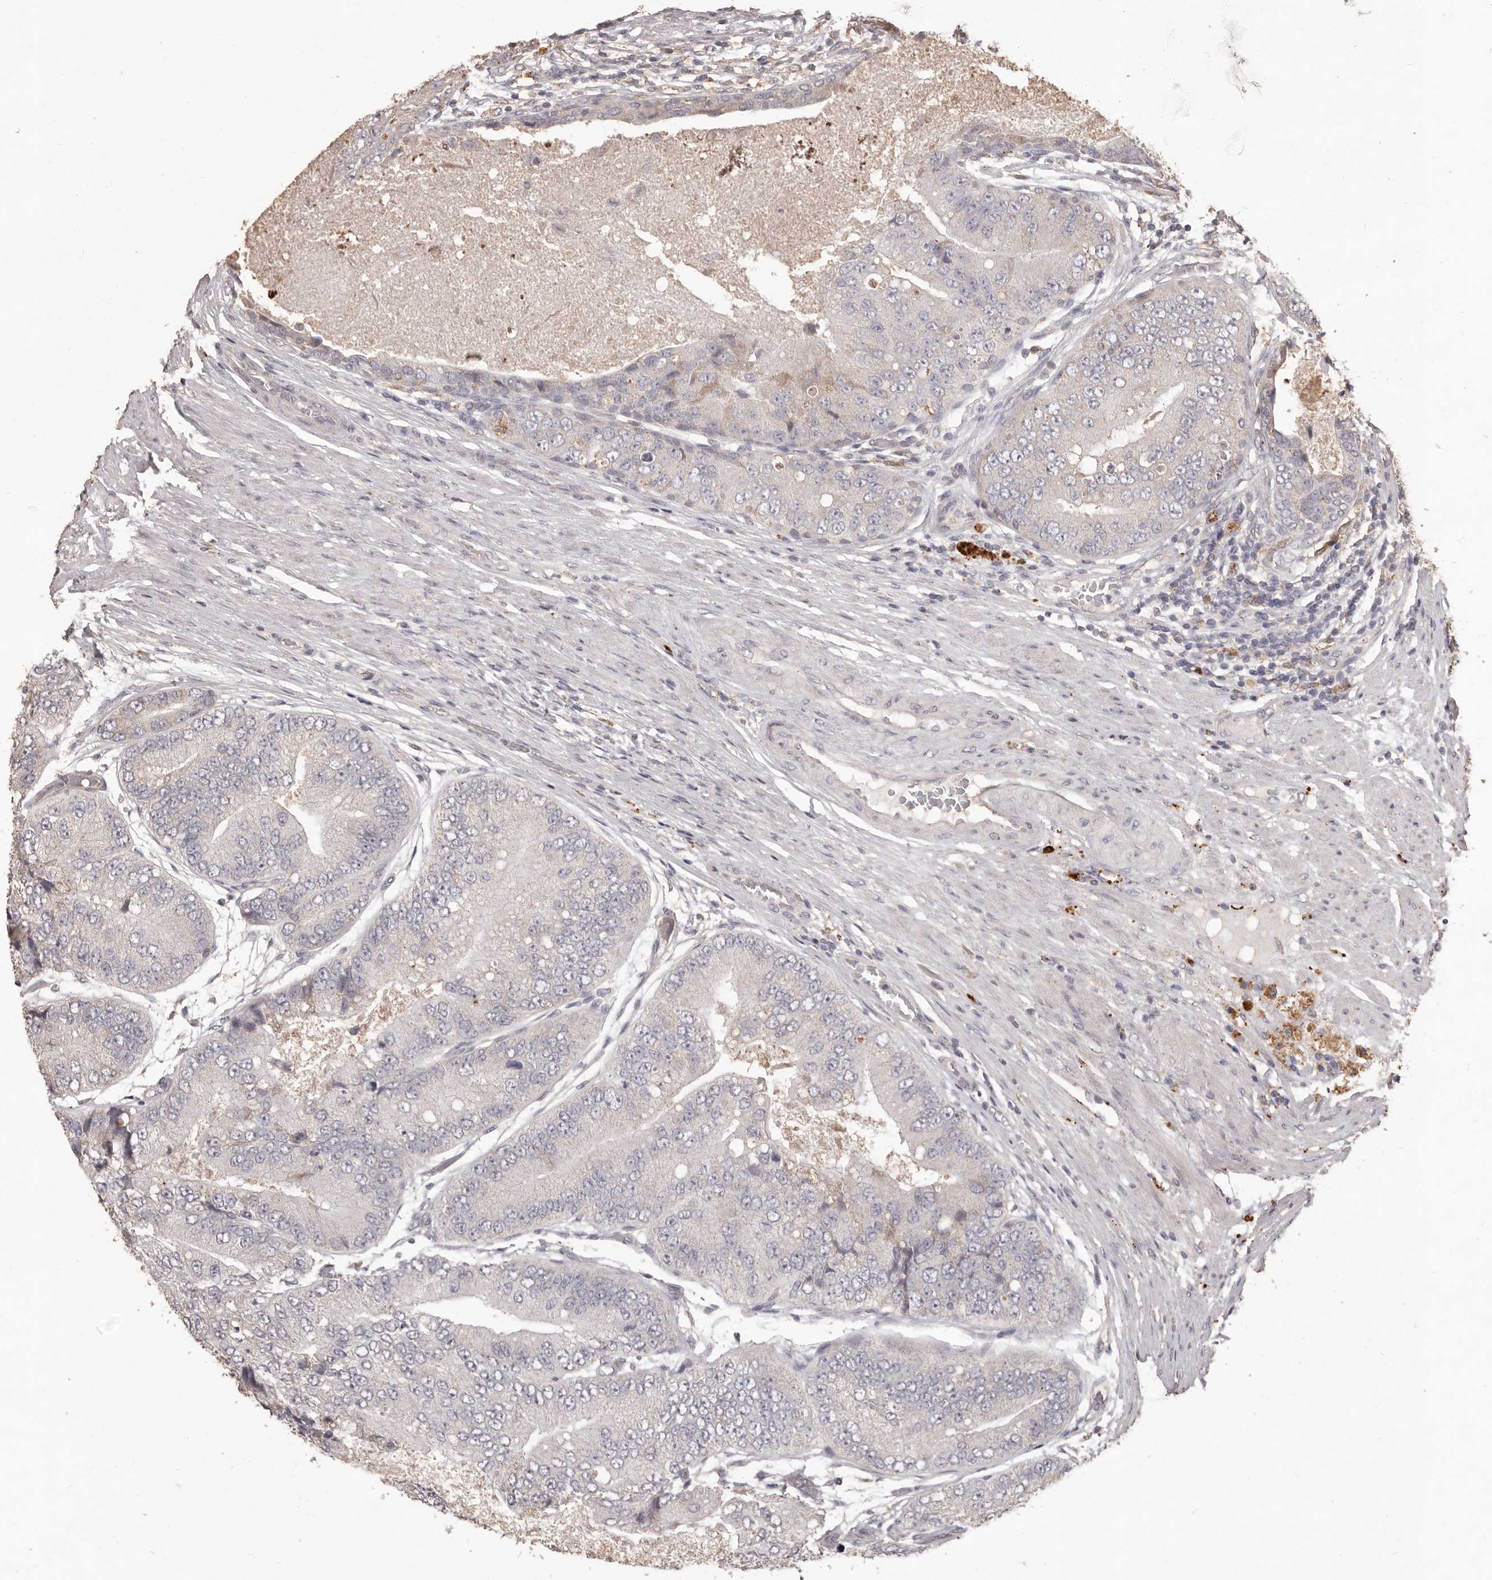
{"staining": {"intensity": "negative", "quantity": "none", "location": "none"}, "tissue": "prostate cancer", "cell_type": "Tumor cells", "image_type": "cancer", "snomed": [{"axis": "morphology", "description": "Adenocarcinoma, High grade"}, {"axis": "topography", "description": "Prostate"}], "caption": "Immunohistochemistry (IHC) photomicrograph of neoplastic tissue: prostate cancer stained with DAB shows no significant protein expression in tumor cells.", "gene": "PRSS27", "patient": {"sex": "male", "age": 70}}